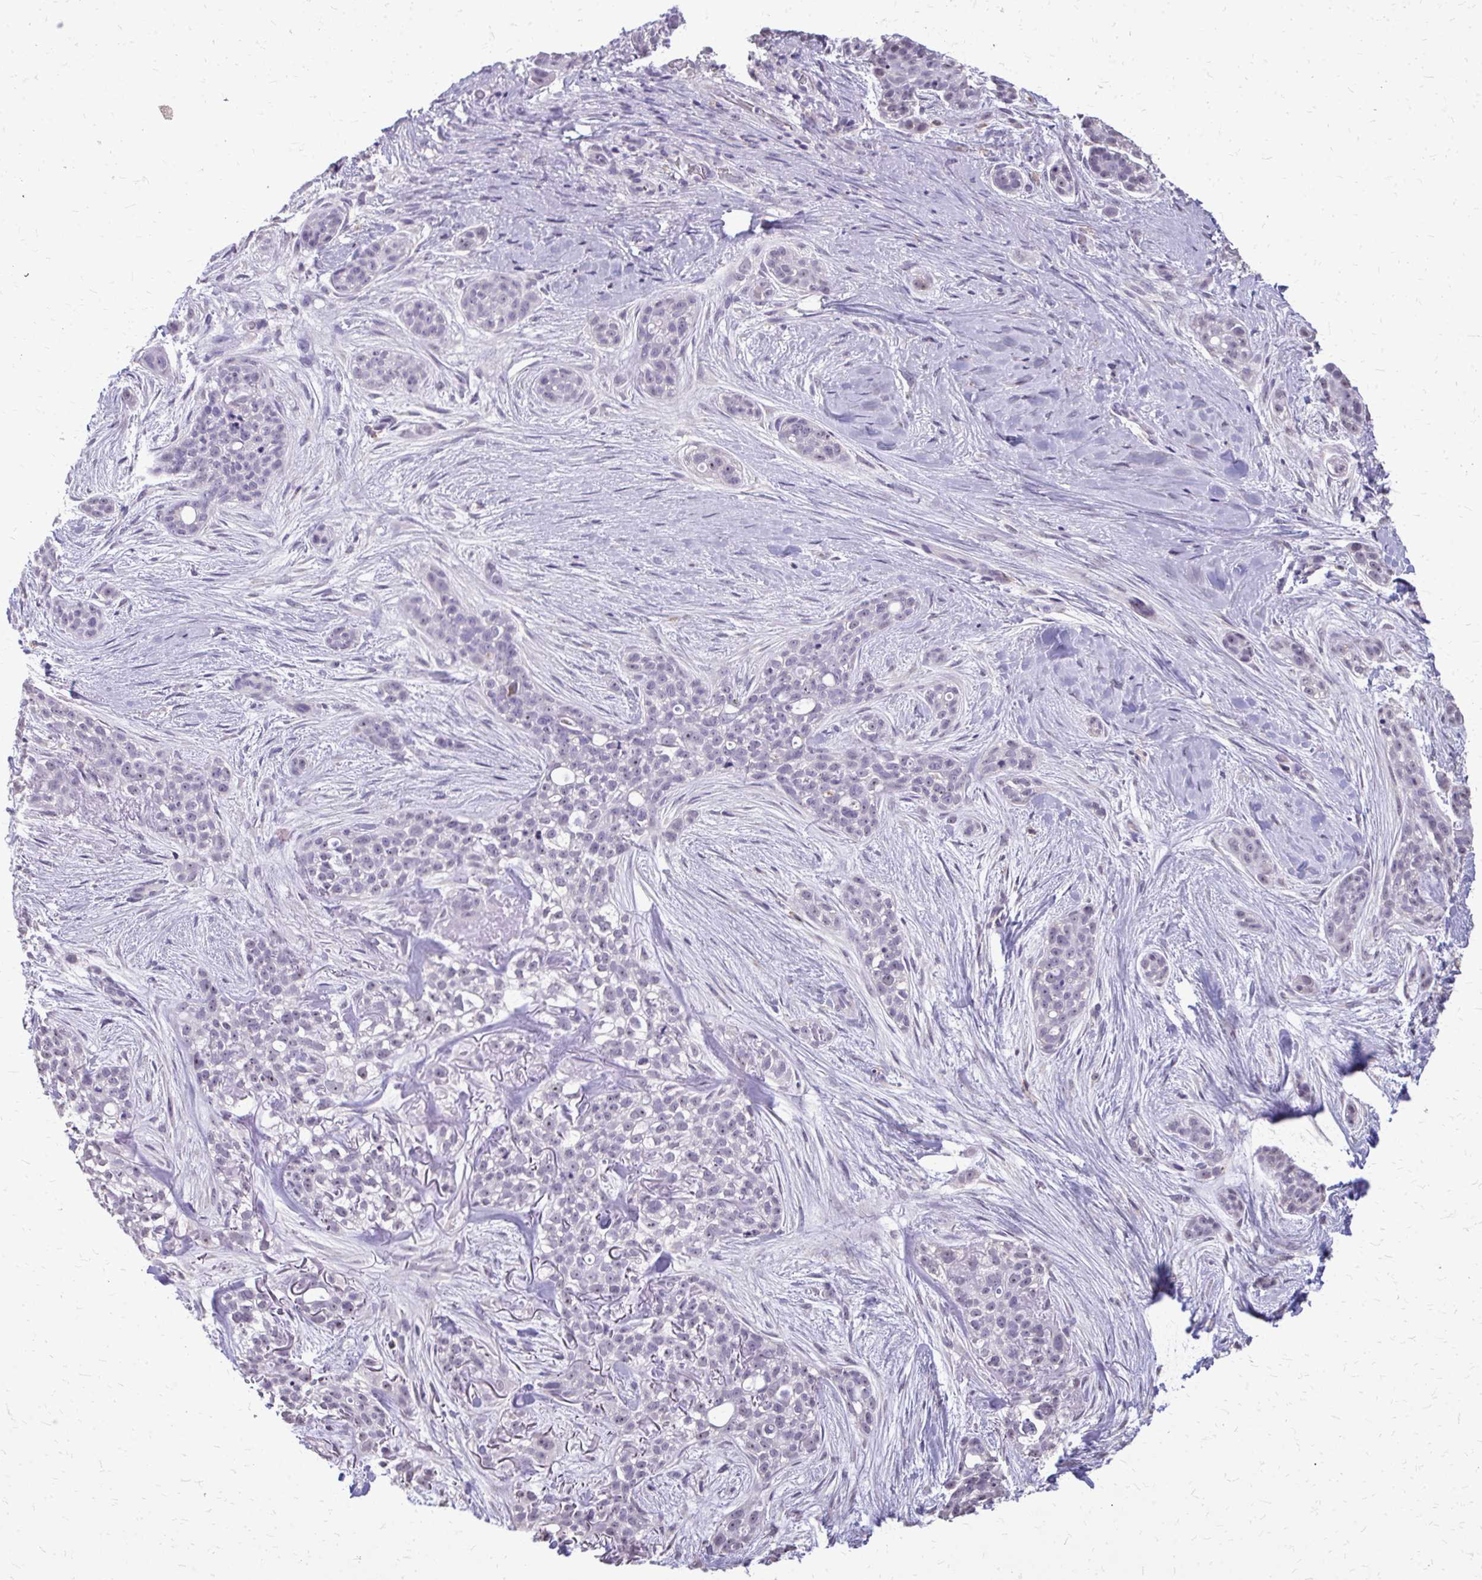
{"staining": {"intensity": "negative", "quantity": "none", "location": "none"}, "tissue": "skin cancer", "cell_type": "Tumor cells", "image_type": "cancer", "snomed": [{"axis": "morphology", "description": "Basal cell carcinoma"}, {"axis": "topography", "description": "Skin"}], "caption": "The histopathology image demonstrates no significant expression in tumor cells of basal cell carcinoma (skin). Nuclei are stained in blue.", "gene": "AKAP5", "patient": {"sex": "female", "age": 79}}